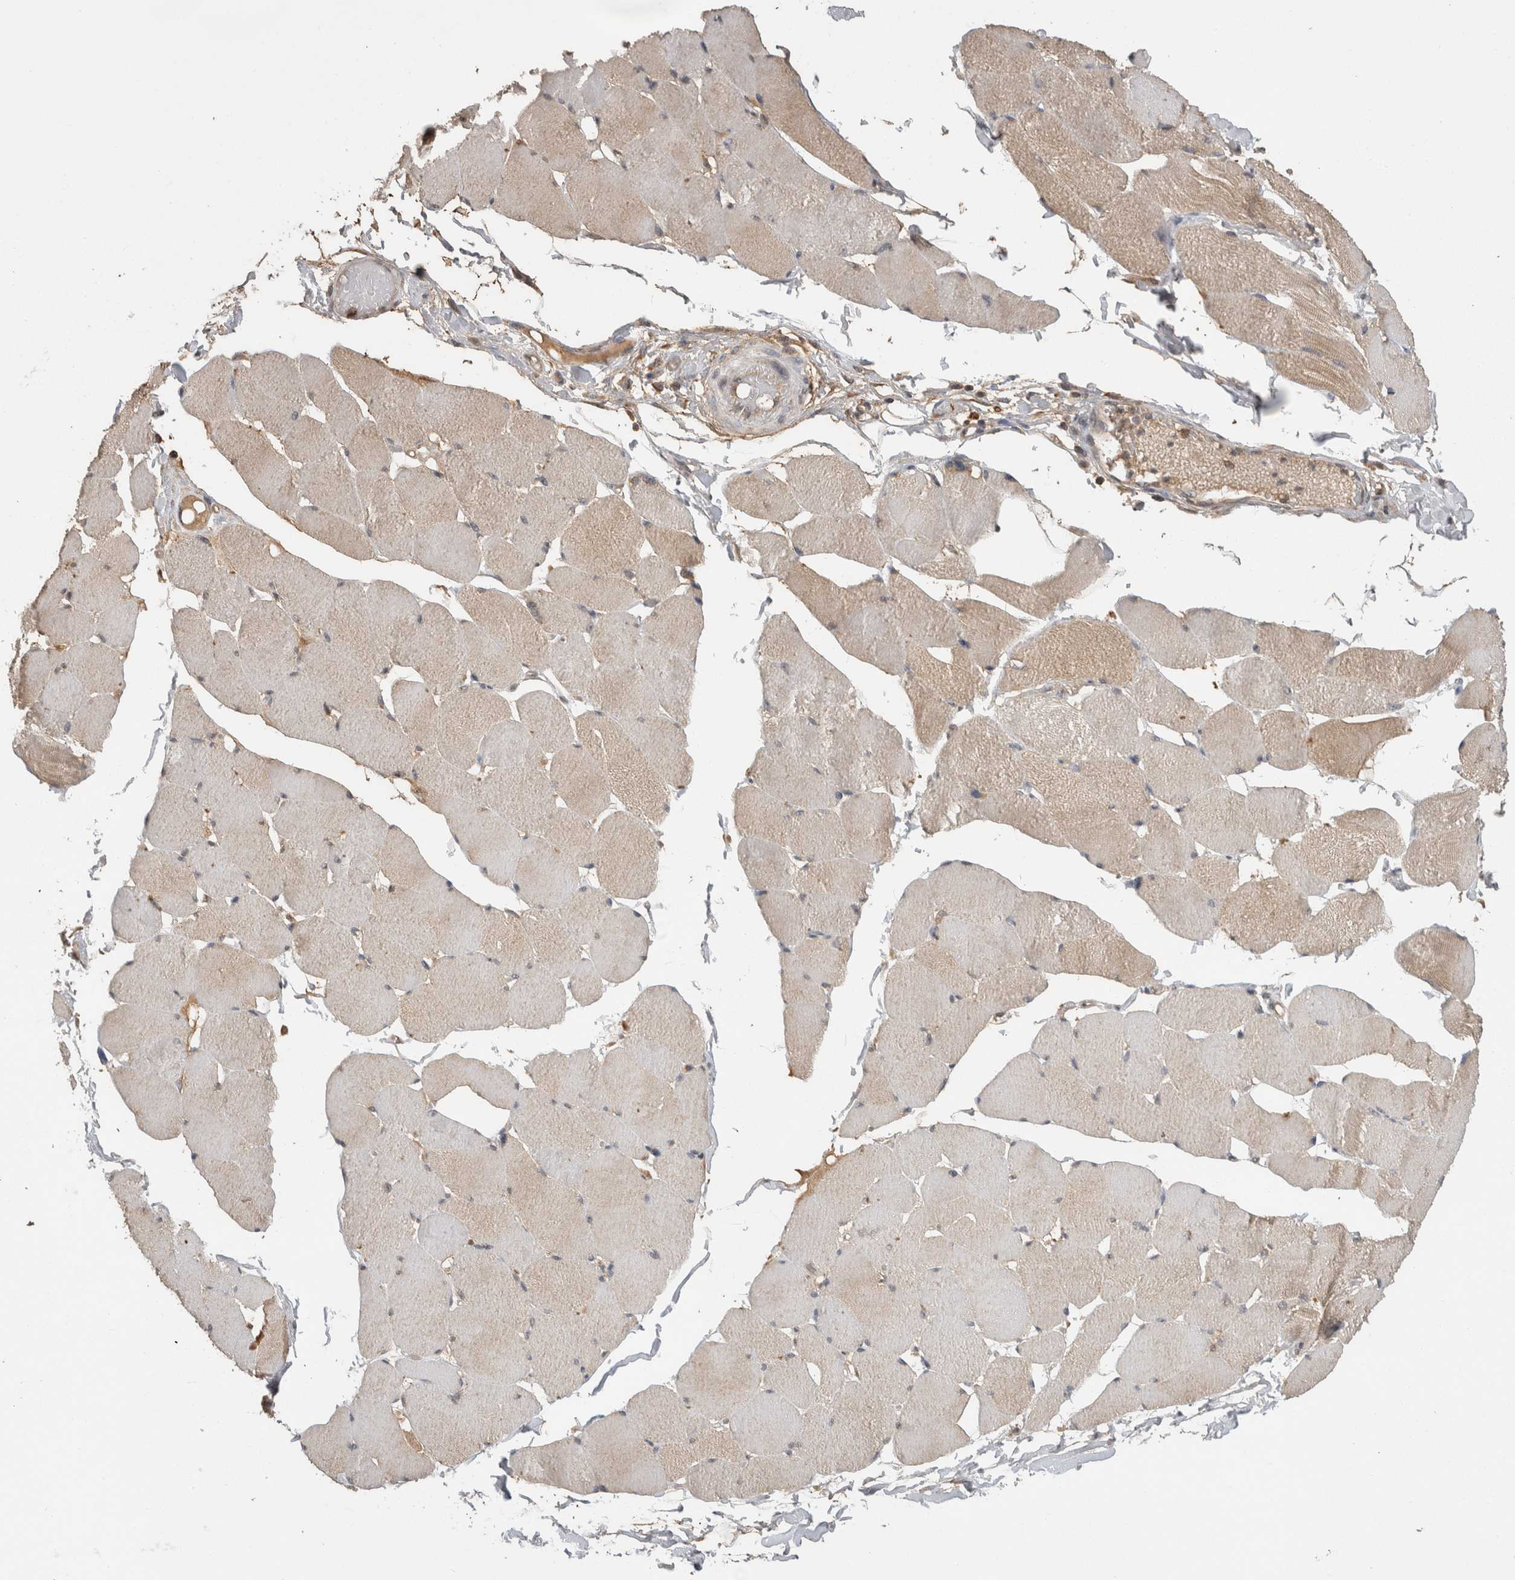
{"staining": {"intensity": "weak", "quantity": ">75%", "location": "cytoplasmic/membranous"}, "tissue": "skeletal muscle", "cell_type": "Myocytes", "image_type": "normal", "snomed": [{"axis": "morphology", "description": "Normal tissue, NOS"}, {"axis": "topography", "description": "Skin"}, {"axis": "topography", "description": "Skeletal muscle"}], "caption": "An immunohistochemistry micrograph of normal tissue is shown. Protein staining in brown shows weak cytoplasmic/membranous positivity in skeletal muscle within myocytes.", "gene": "PREP", "patient": {"sex": "male", "age": 83}}